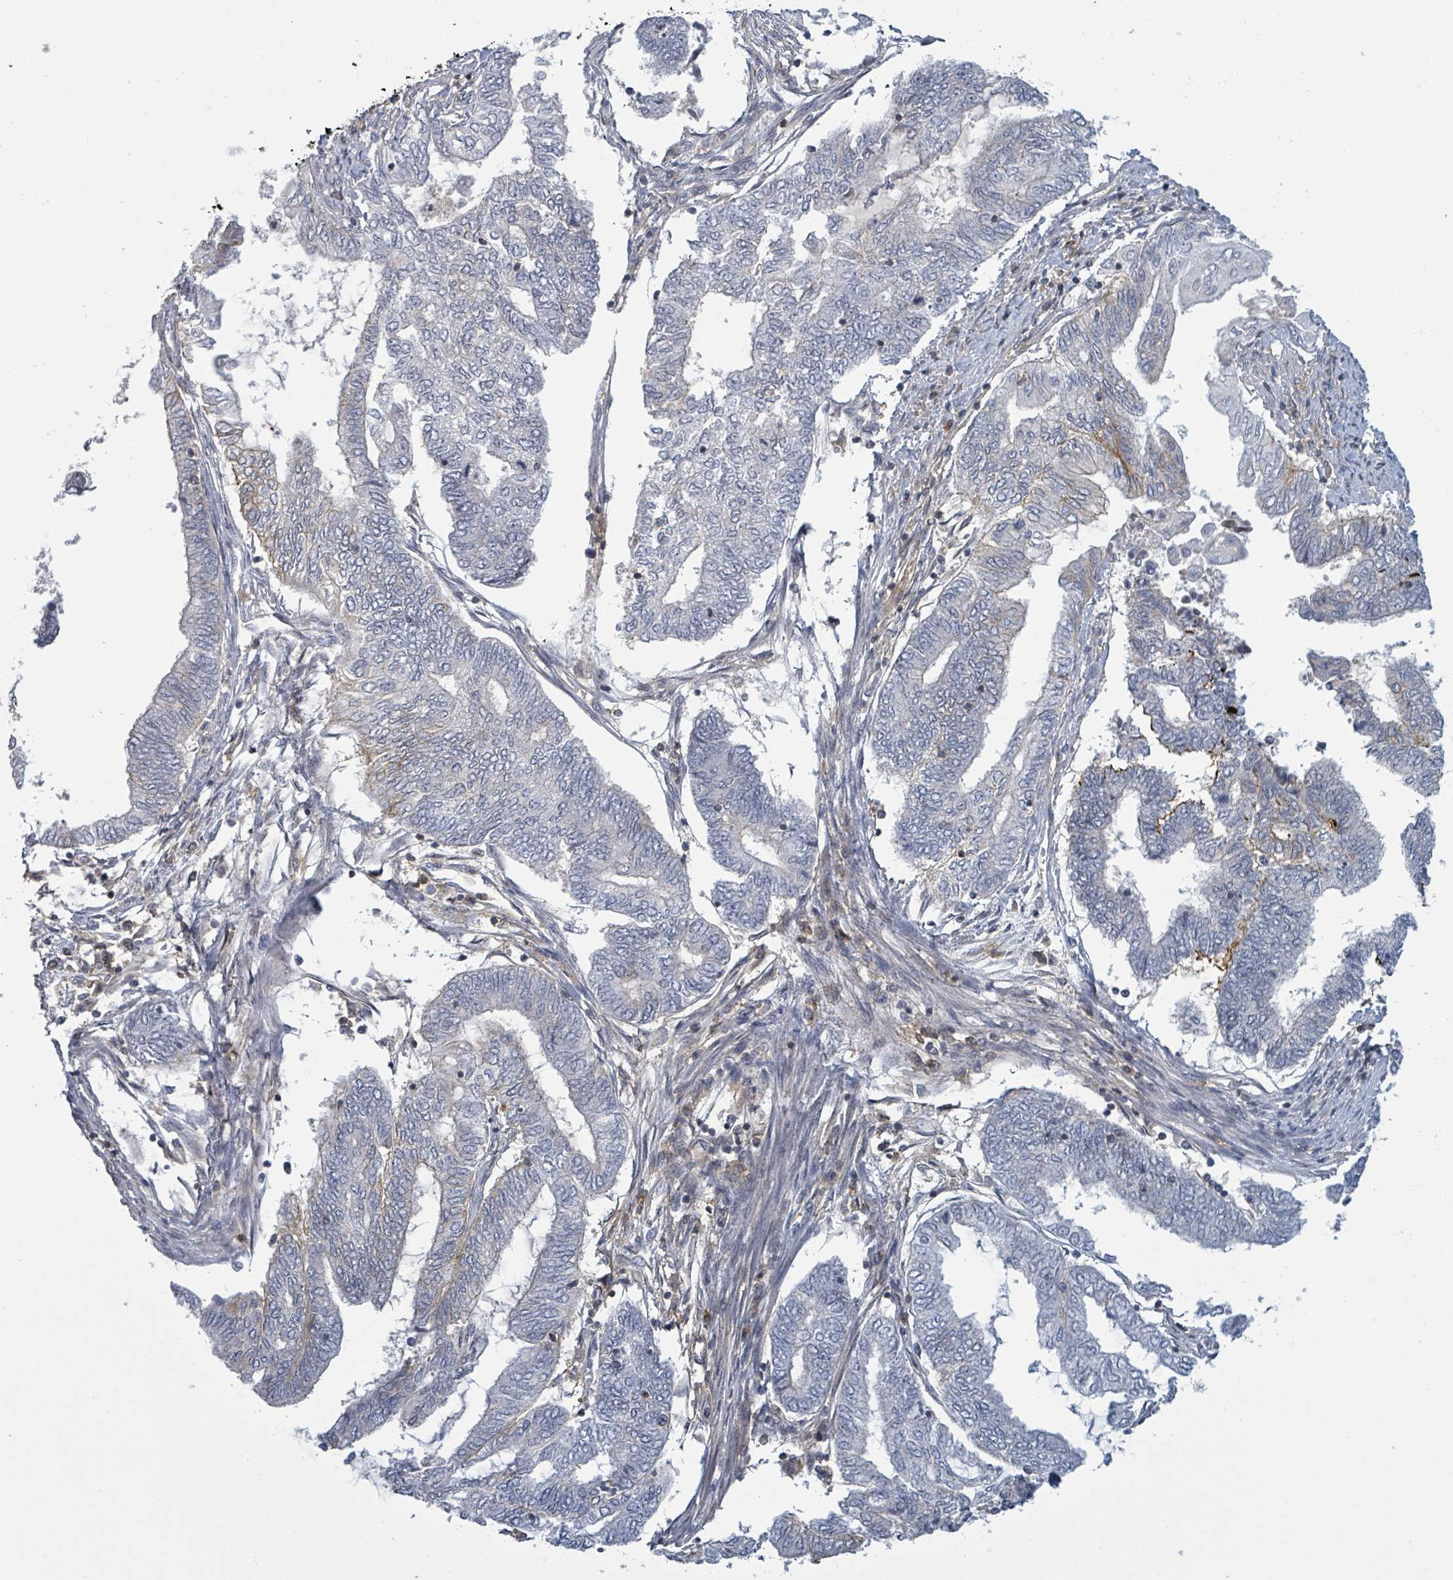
{"staining": {"intensity": "negative", "quantity": "none", "location": "none"}, "tissue": "endometrial cancer", "cell_type": "Tumor cells", "image_type": "cancer", "snomed": [{"axis": "morphology", "description": "Adenocarcinoma, NOS"}, {"axis": "topography", "description": "Uterus"}, {"axis": "topography", "description": "Endometrium"}], "caption": "The immunohistochemistry photomicrograph has no significant staining in tumor cells of endometrial adenocarcinoma tissue. (DAB (3,3'-diaminobenzidine) immunohistochemistry (IHC), high magnification).", "gene": "TNFRSF14", "patient": {"sex": "female", "age": 70}}